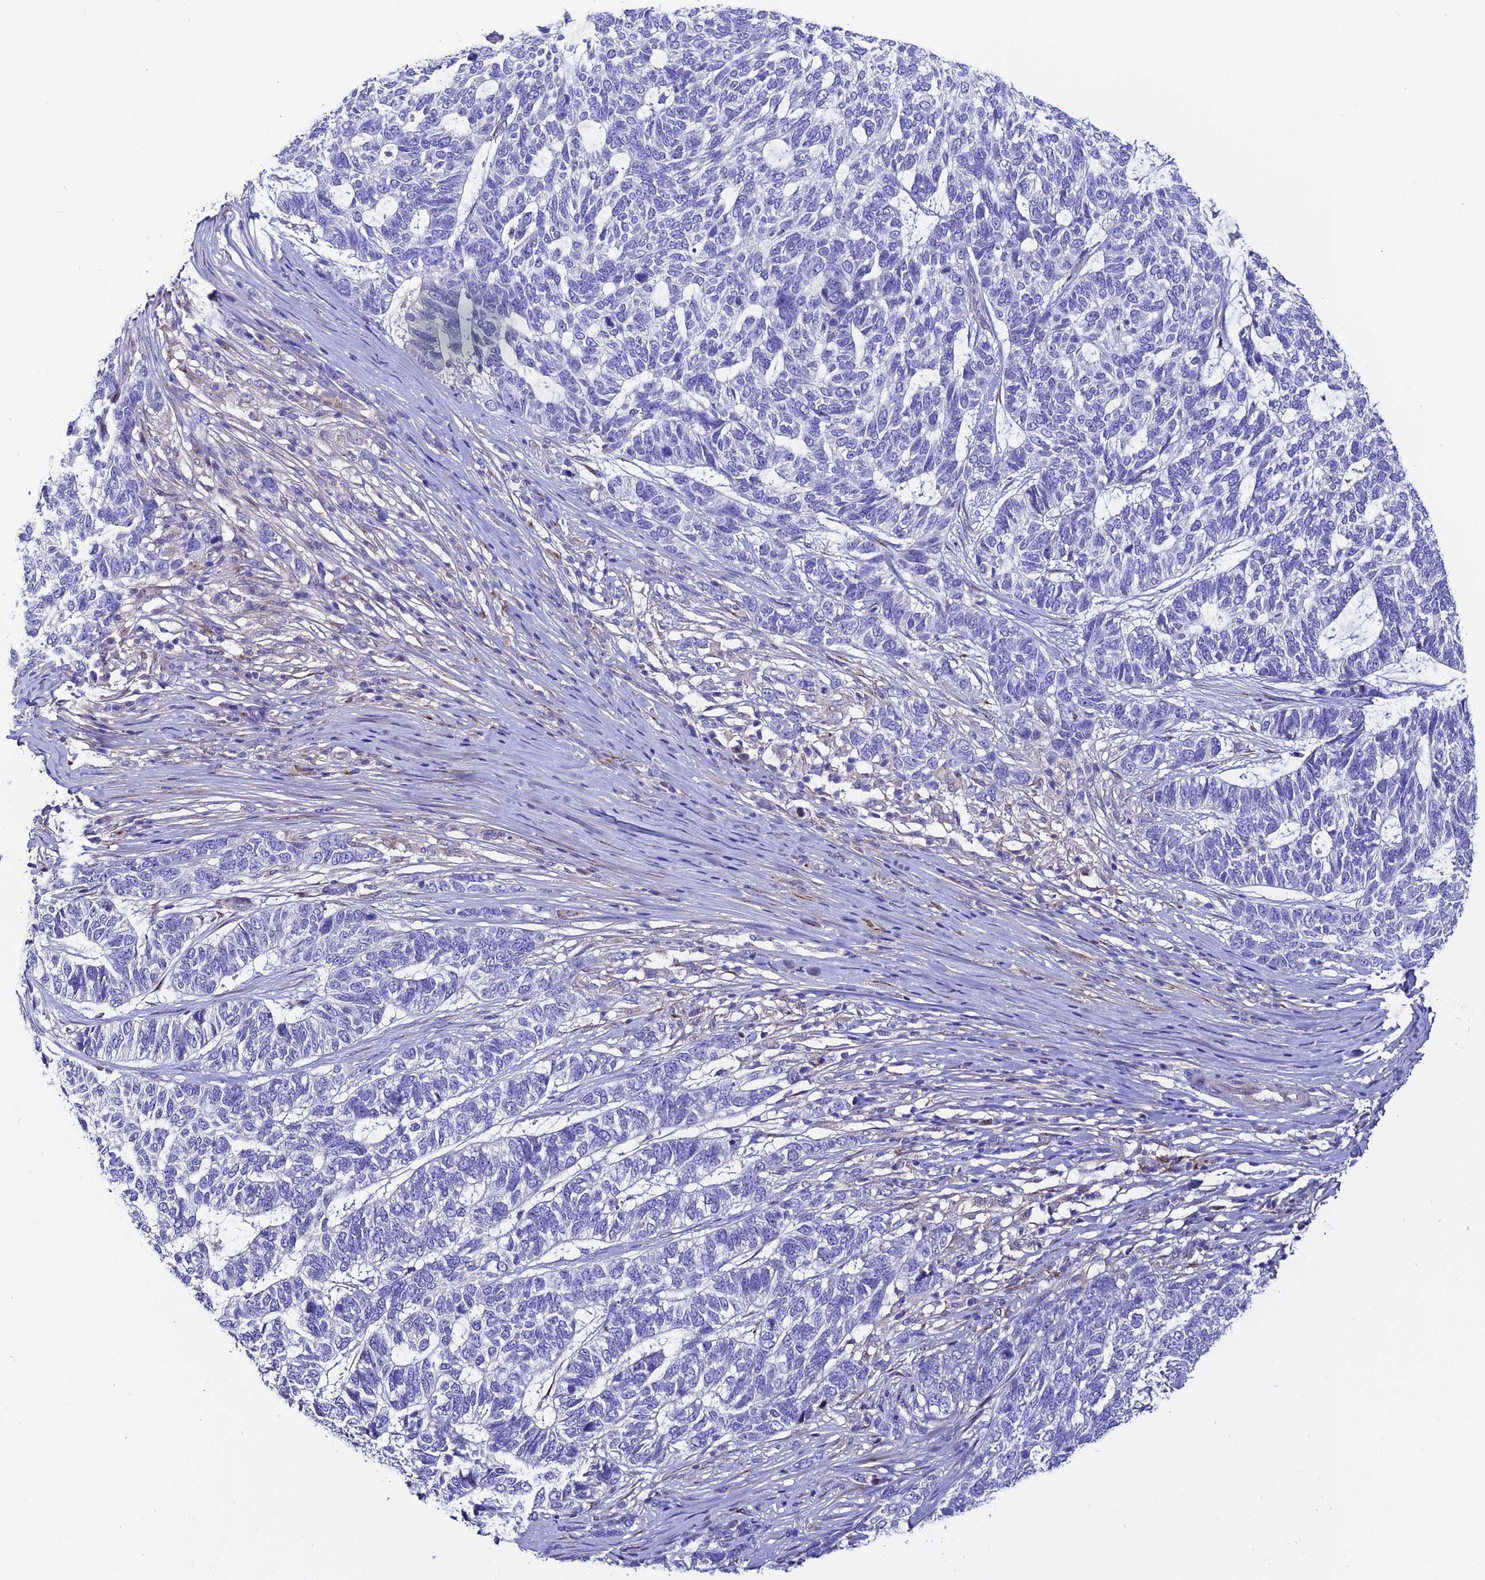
{"staining": {"intensity": "negative", "quantity": "none", "location": "none"}, "tissue": "skin cancer", "cell_type": "Tumor cells", "image_type": "cancer", "snomed": [{"axis": "morphology", "description": "Basal cell carcinoma"}, {"axis": "topography", "description": "Skin"}], "caption": "A photomicrograph of skin cancer (basal cell carcinoma) stained for a protein exhibits no brown staining in tumor cells.", "gene": "OR51Q1", "patient": {"sex": "female", "age": 65}}